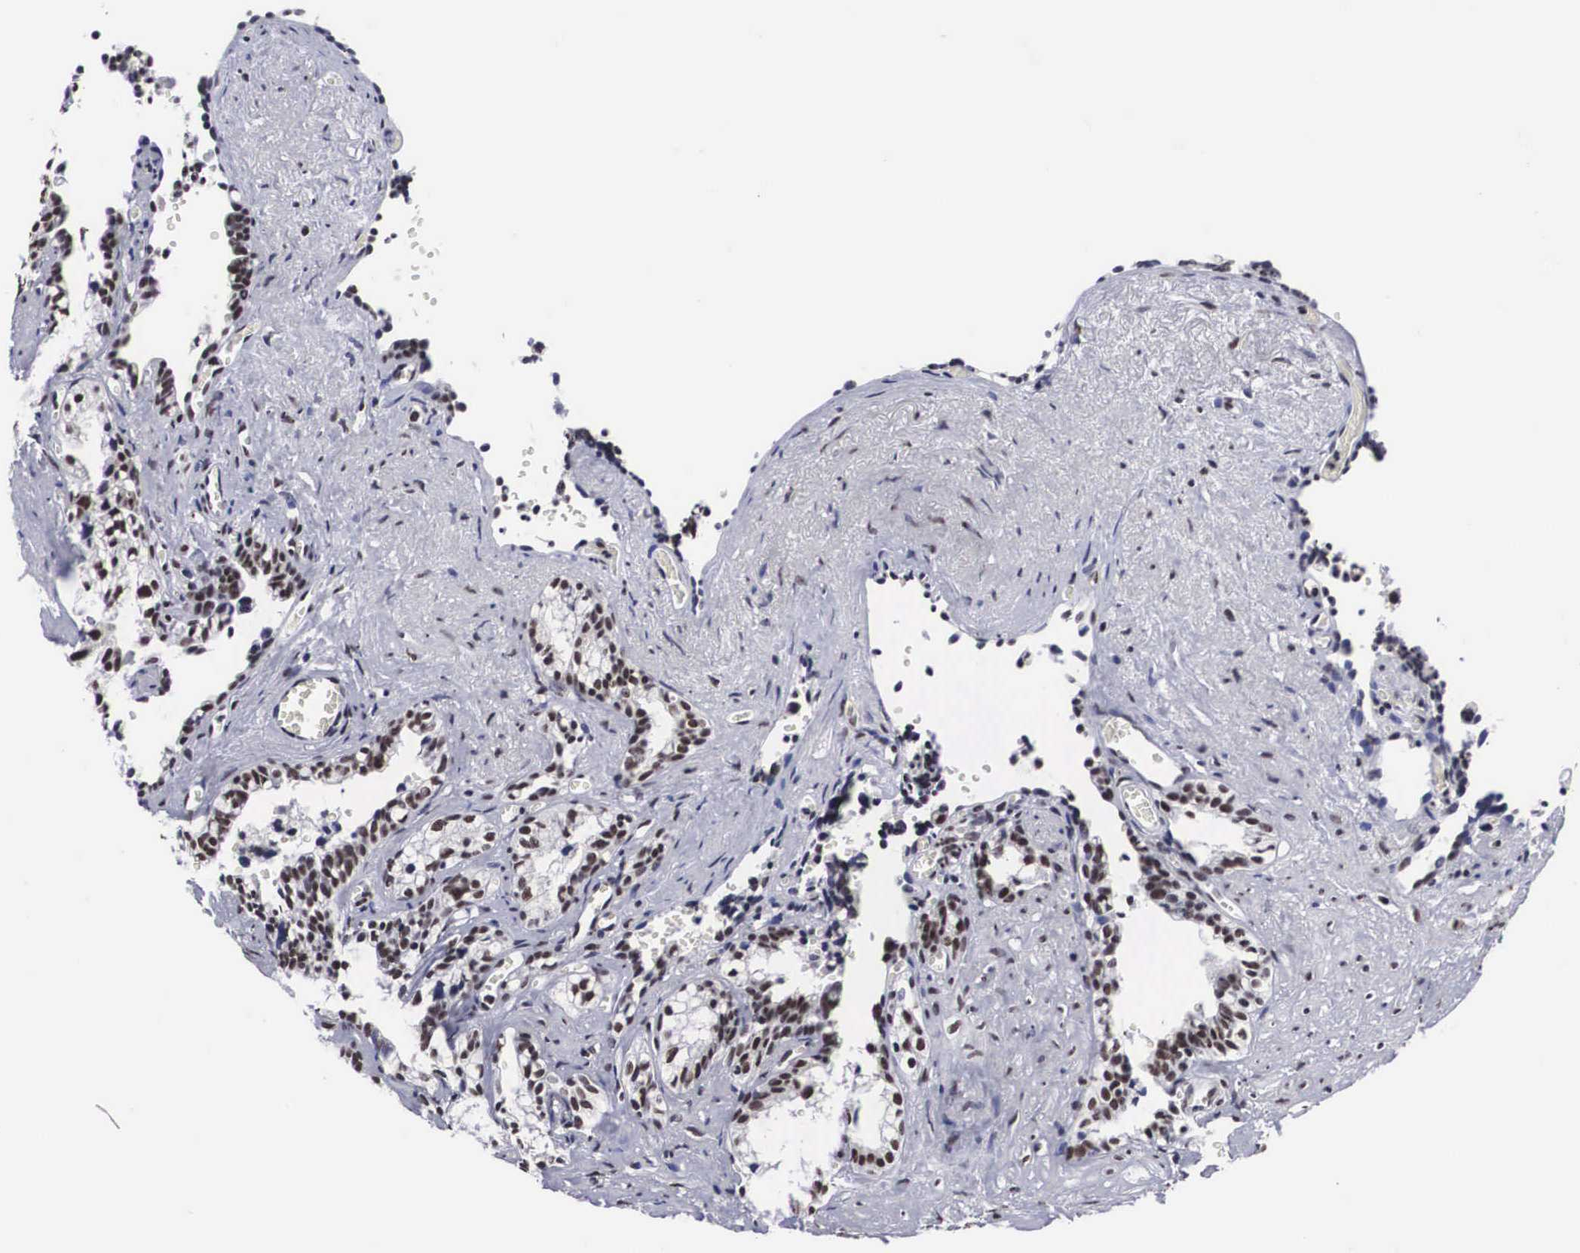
{"staining": {"intensity": "moderate", "quantity": ">75%", "location": "nuclear"}, "tissue": "seminal vesicle", "cell_type": "Glandular cells", "image_type": "normal", "snomed": [{"axis": "morphology", "description": "Normal tissue, NOS"}, {"axis": "topography", "description": "Seminal veicle"}], "caption": "This is an image of immunohistochemistry (IHC) staining of unremarkable seminal vesicle, which shows moderate expression in the nuclear of glandular cells.", "gene": "ACIN1", "patient": {"sex": "male", "age": 60}}